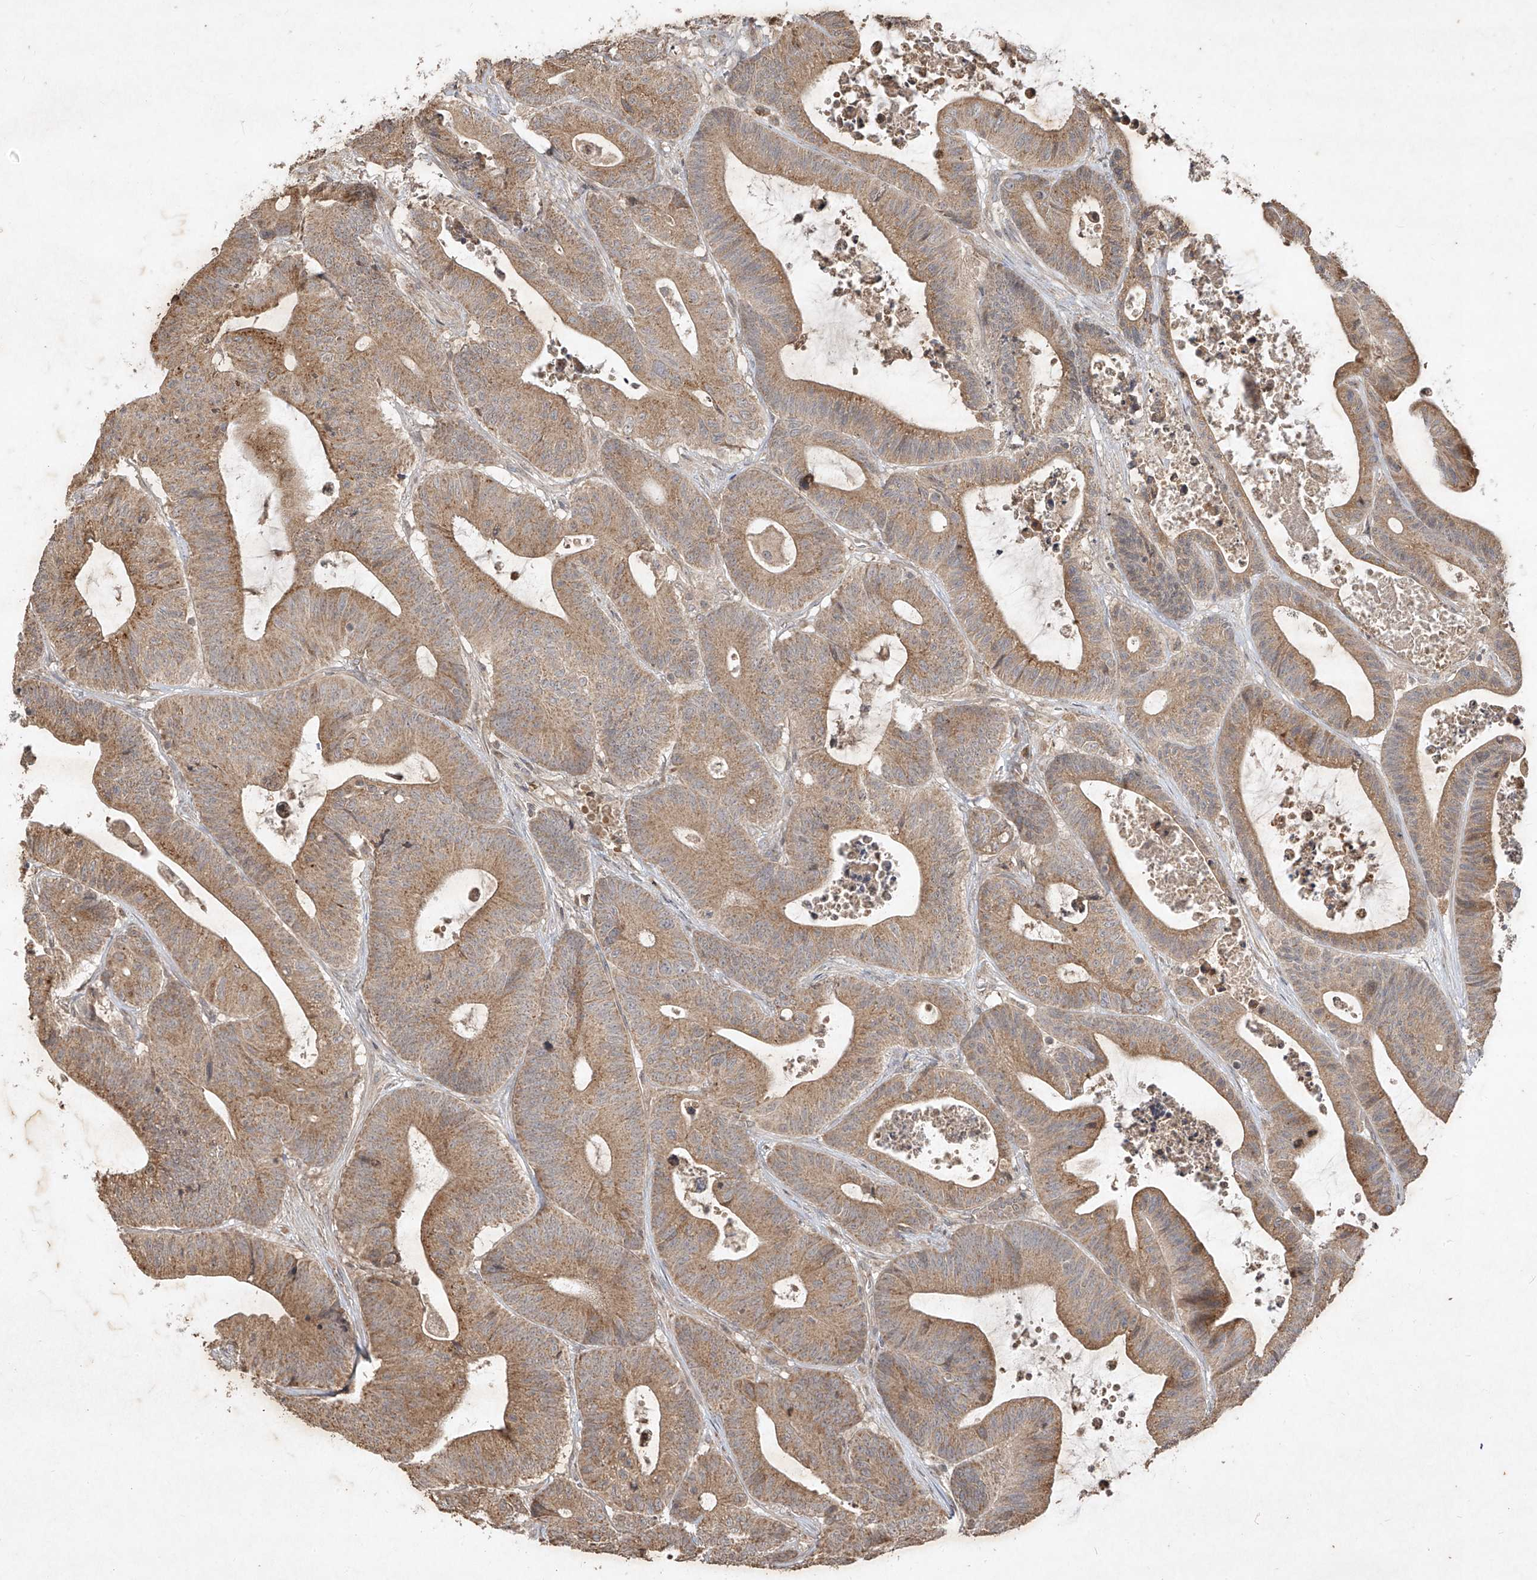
{"staining": {"intensity": "moderate", "quantity": ">75%", "location": "cytoplasmic/membranous"}, "tissue": "colorectal cancer", "cell_type": "Tumor cells", "image_type": "cancer", "snomed": [{"axis": "morphology", "description": "Adenocarcinoma, NOS"}, {"axis": "topography", "description": "Colon"}], "caption": "Adenocarcinoma (colorectal) tissue reveals moderate cytoplasmic/membranous staining in about >75% of tumor cells", "gene": "ABCD3", "patient": {"sex": "female", "age": 84}}